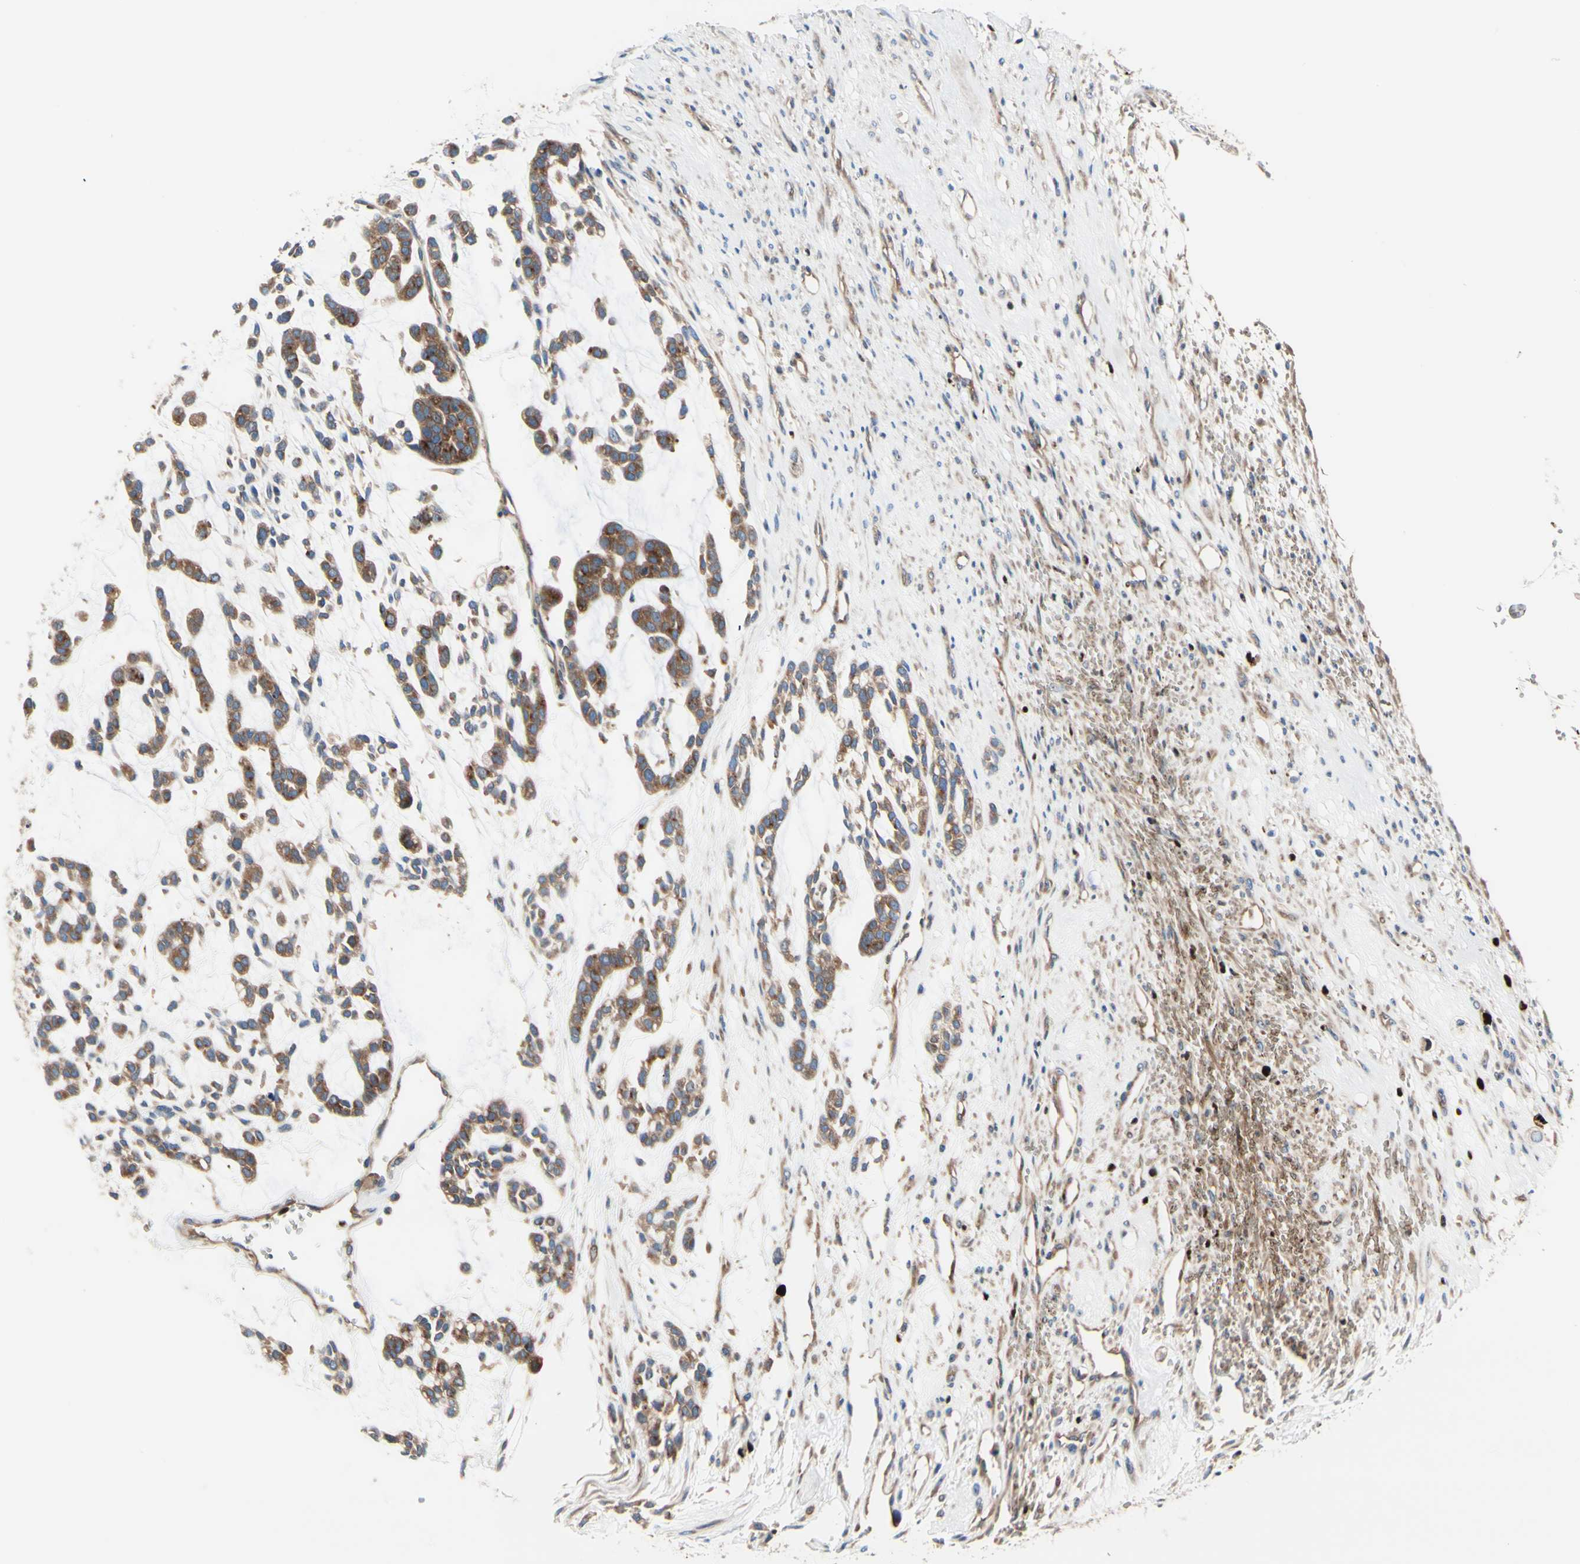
{"staining": {"intensity": "moderate", "quantity": ">75%", "location": "cytoplasmic/membranous,nuclear"}, "tissue": "head and neck cancer", "cell_type": "Tumor cells", "image_type": "cancer", "snomed": [{"axis": "morphology", "description": "Adenocarcinoma, NOS"}, {"axis": "morphology", "description": "Adenoma, NOS"}, {"axis": "topography", "description": "Head-Neck"}], "caption": "Immunohistochemistry micrograph of adenoma (head and neck) stained for a protein (brown), which reveals medium levels of moderate cytoplasmic/membranous and nuclear positivity in about >75% of tumor cells.", "gene": "USP9X", "patient": {"sex": "female", "age": 55}}